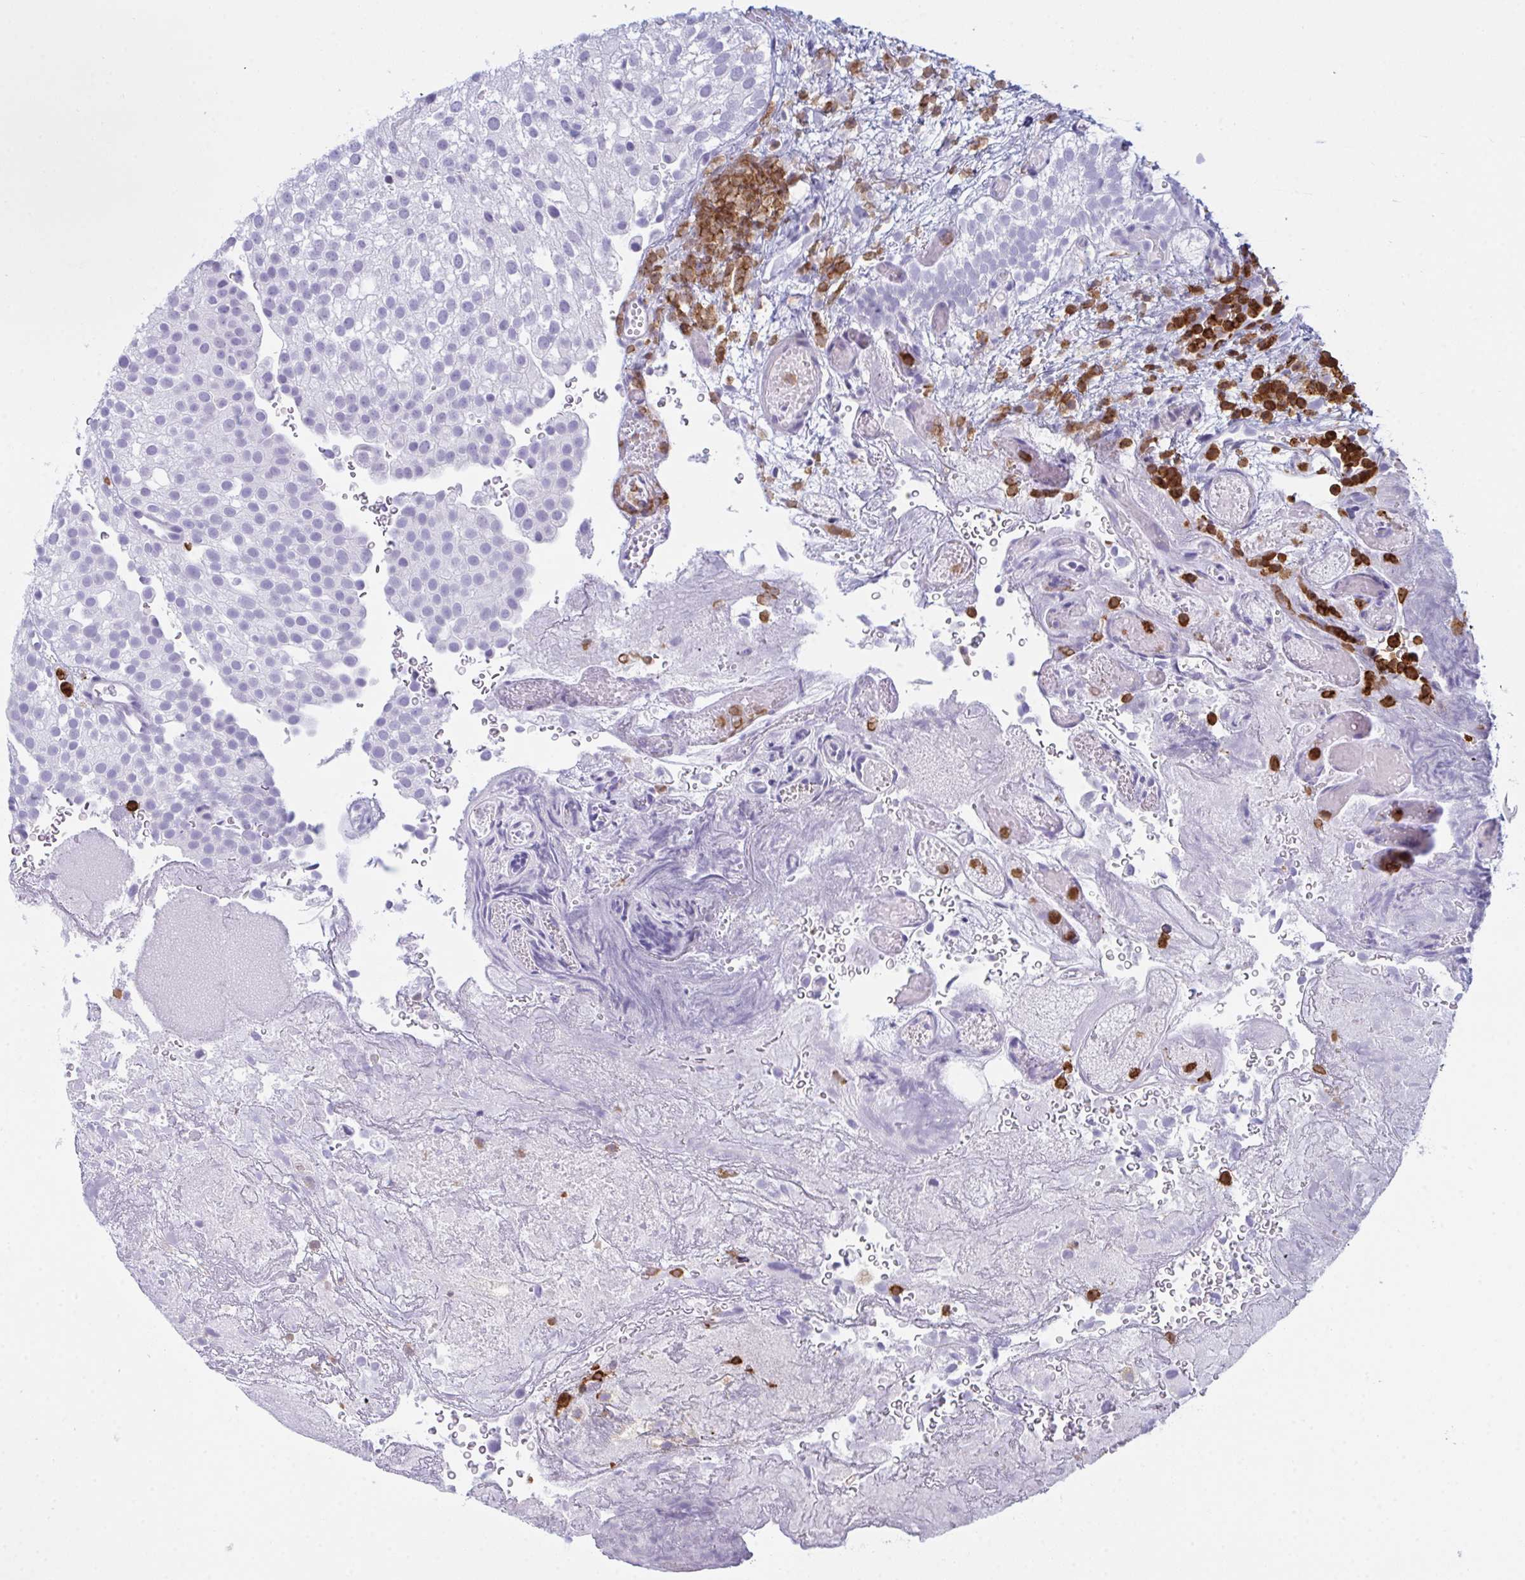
{"staining": {"intensity": "negative", "quantity": "none", "location": "none"}, "tissue": "urothelial cancer", "cell_type": "Tumor cells", "image_type": "cancer", "snomed": [{"axis": "morphology", "description": "Urothelial carcinoma, Low grade"}, {"axis": "topography", "description": "Urinary bladder"}], "caption": "This photomicrograph is of urothelial carcinoma (low-grade) stained with immunohistochemistry to label a protein in brown with the nuclei are counter-stained blue. There is no expression in tumor cells.", "gene": "MYO1F", "patient": {"sex": "male", "age": 78}}